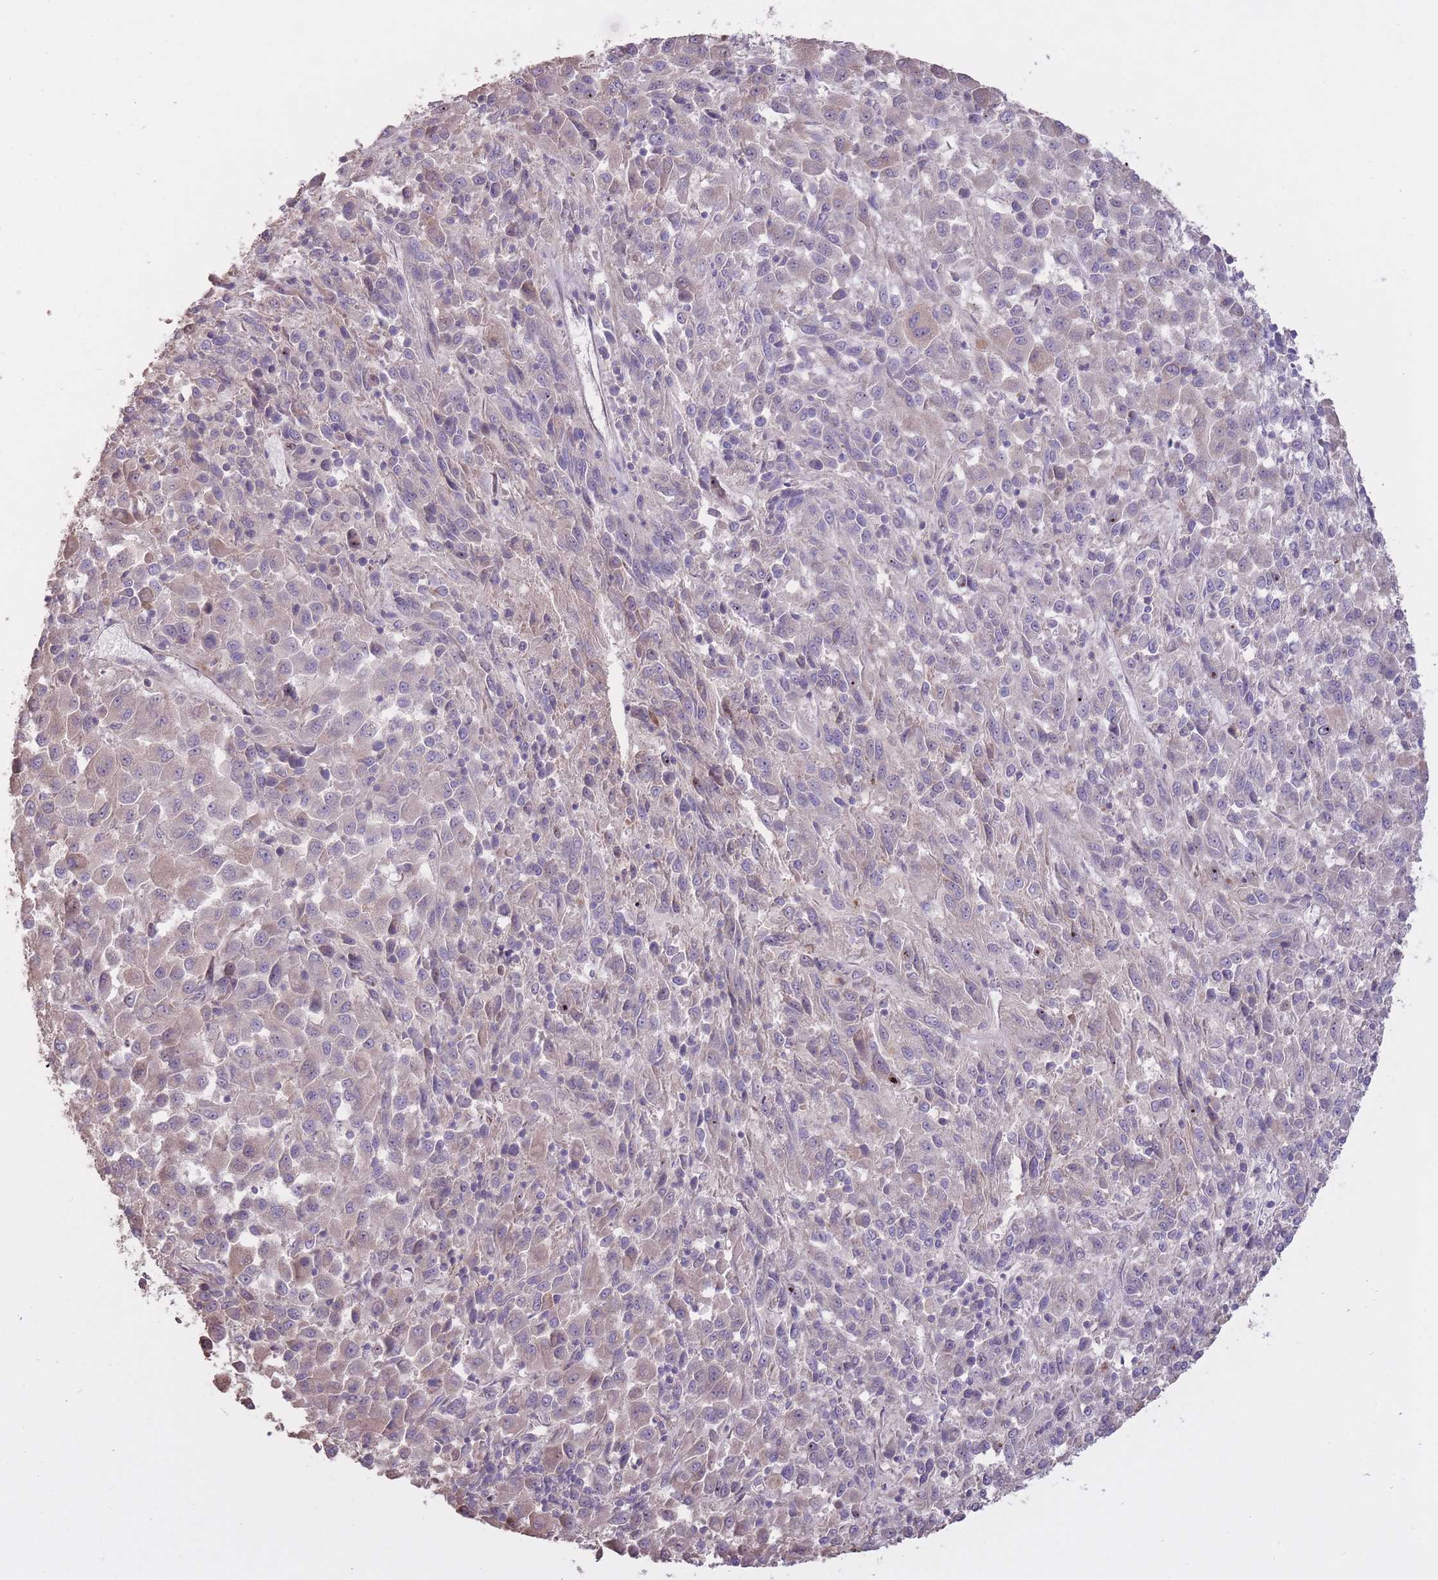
{"staining": {"intensity": "negative", "quantity": "none", "location": "none"}, "tissue": "melanoma", "cell_type": "Tumor cells", "image_type": "cancer", "snomed": [{"axis": "morphology", "description": "Malignant melanoma, Metastatic site"}, {"axis": "topography", "description": "Lung"}], "caption": "Melanoma was stained to show a protein in brown. There is no significant staining in tumor cells.", "gene": "RSPH10B", "patient": {"sex": "male", "age": 64}}